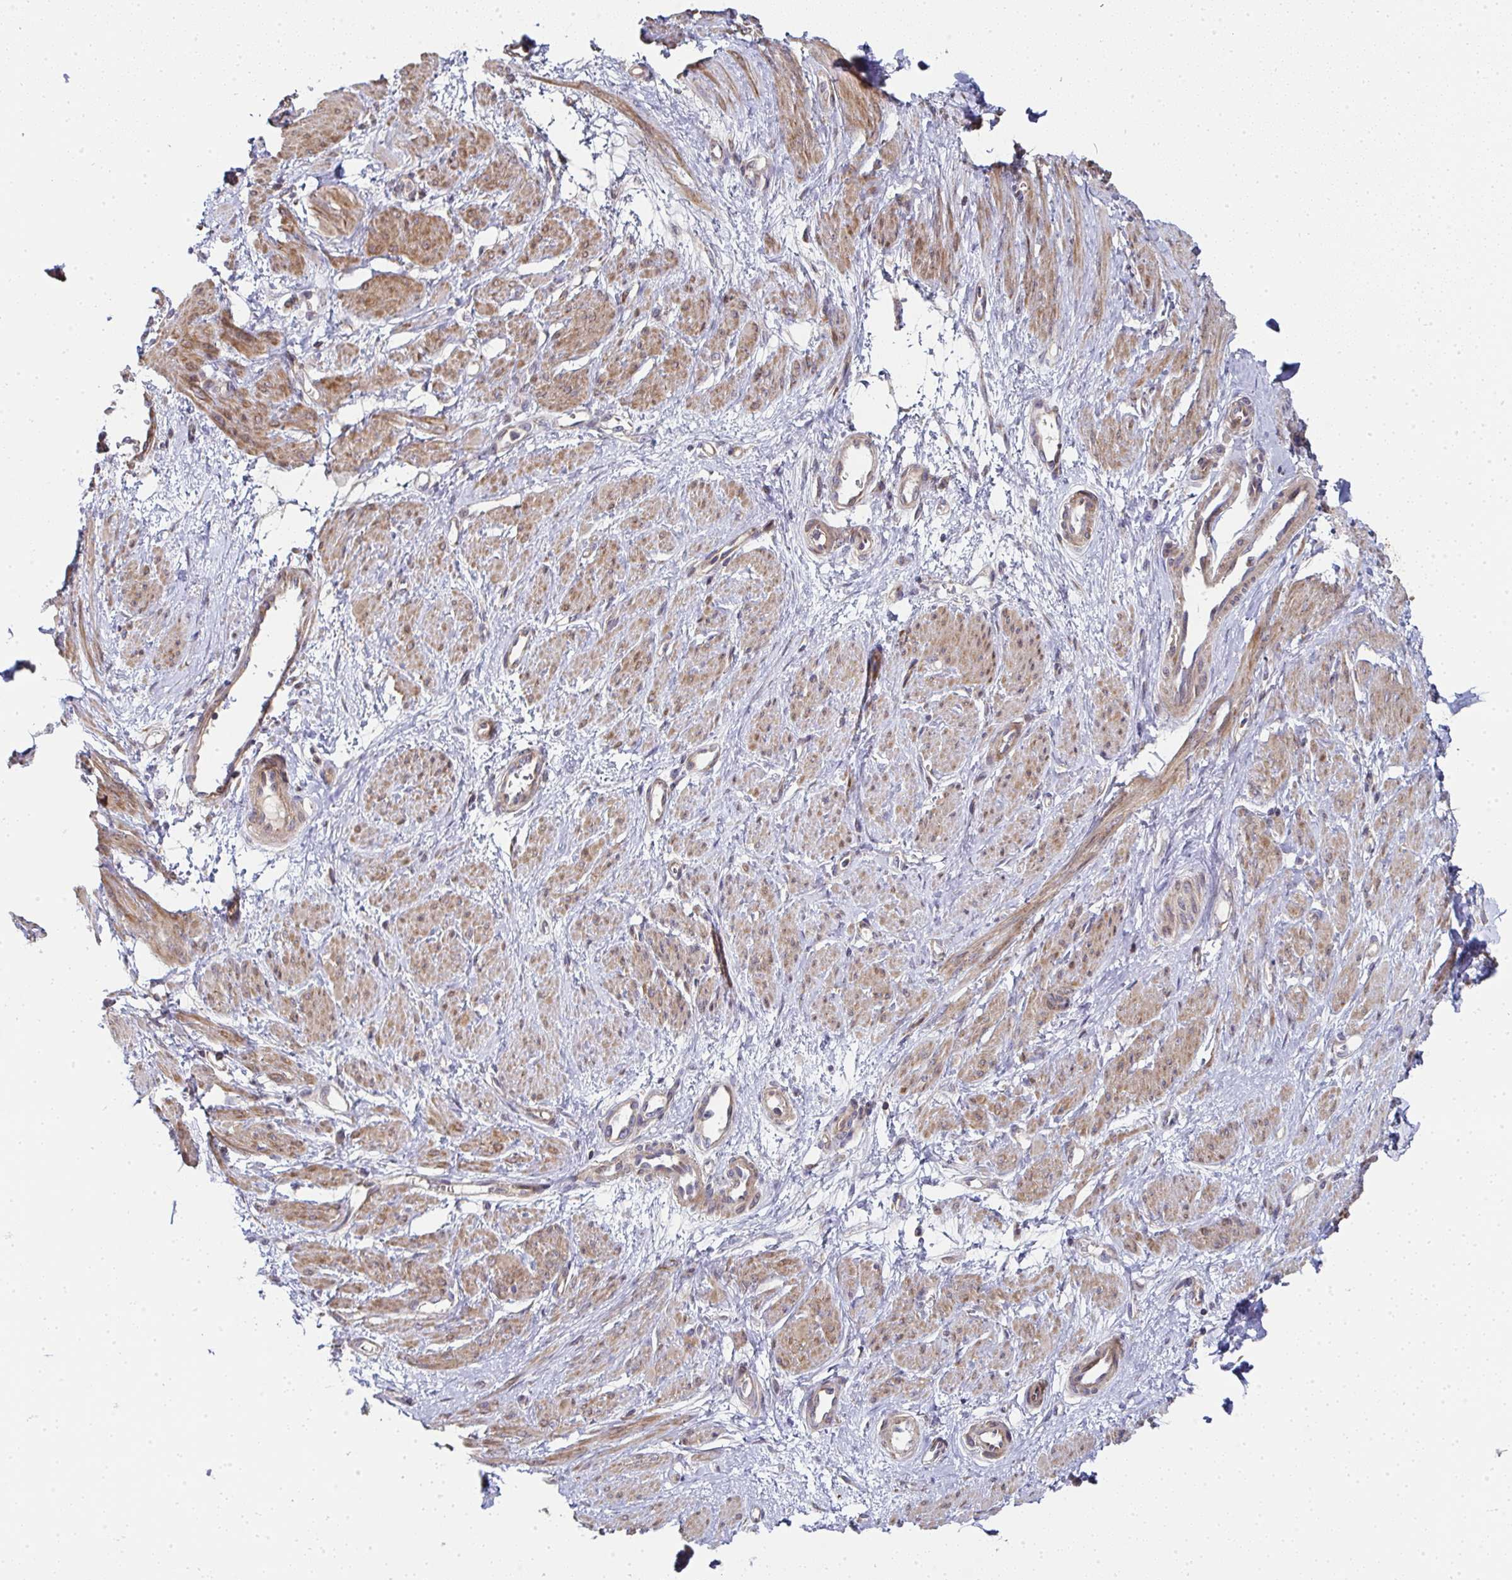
{"staining": {"intensity": "moderate", "quantity": ">75%", "location": "cytoplasmic/membranous"}, "tissue": "smooth muscle", "cell_type": "Smooth muscle cells", "image_type": "normal", "snomed": [{"axis": "morphology", "description": "Normal tissue, NOS"}, {"axis": "topography", "description": "Smooth muscle"}, {"axis": "topography", "description": "Uterus"}], "caption": "Immunohistochemistry (IHC) staining of unremarkable smooth muscle, which displays medium levels of moderate cytoplasmic/membranous positivity in about >75% of smooth muscle cells indicating moderate cytoplasmic/membranous protein expression. The staining was performed using DAB (brown) for protein detection and nuclei were counterstained in hematoxylin (blue).", "gene": "AGTPBP1", "patient": {"sex": "female", "age": 39}}